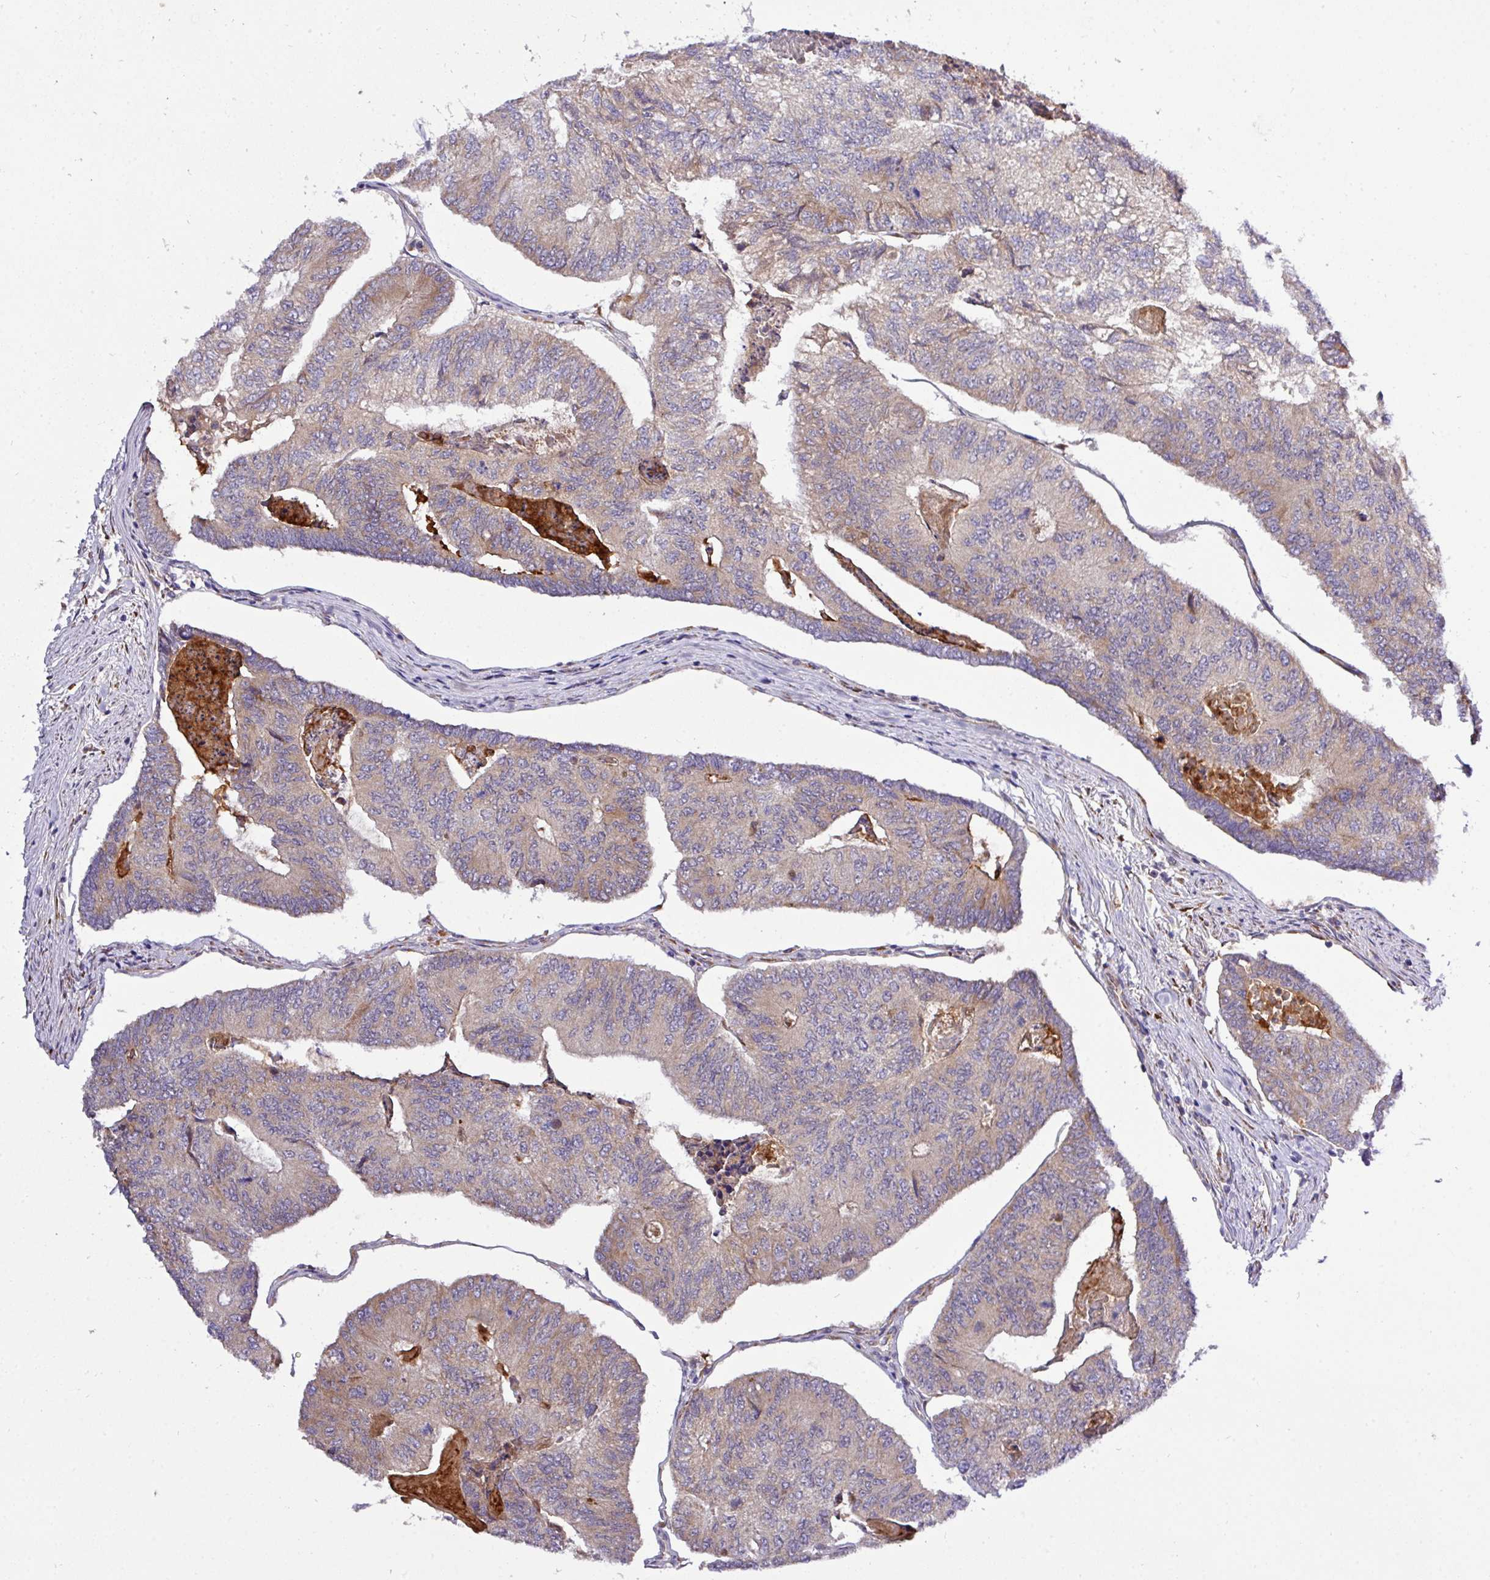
{"staining": {"intensity": "weak", "quantity": "25%-75%", "location": "cytoplasmic/membranous"}, "tissue": "colorectal cancer", "cell_type": "Tumor cells", "image_type": "cancer", "snomed": [{"axis": "morphology", "description": "Adenocarcinoma, NOS"}, {"axis": "topography", "description": "Colon"}], "caption": "High-magnification brightfield microscopy of colorectal adenocarcinoma stained with DAB (brown) and counterstained with hematoxylin (blue). tumor cells exhibit weak cytoplasmic/membranous staining is present in about25%-75% of cells. (IHC, brightfield microscopy, high magnification).", "gene": "TM2D2", "patient": {"sex": "female", "age": 67}}